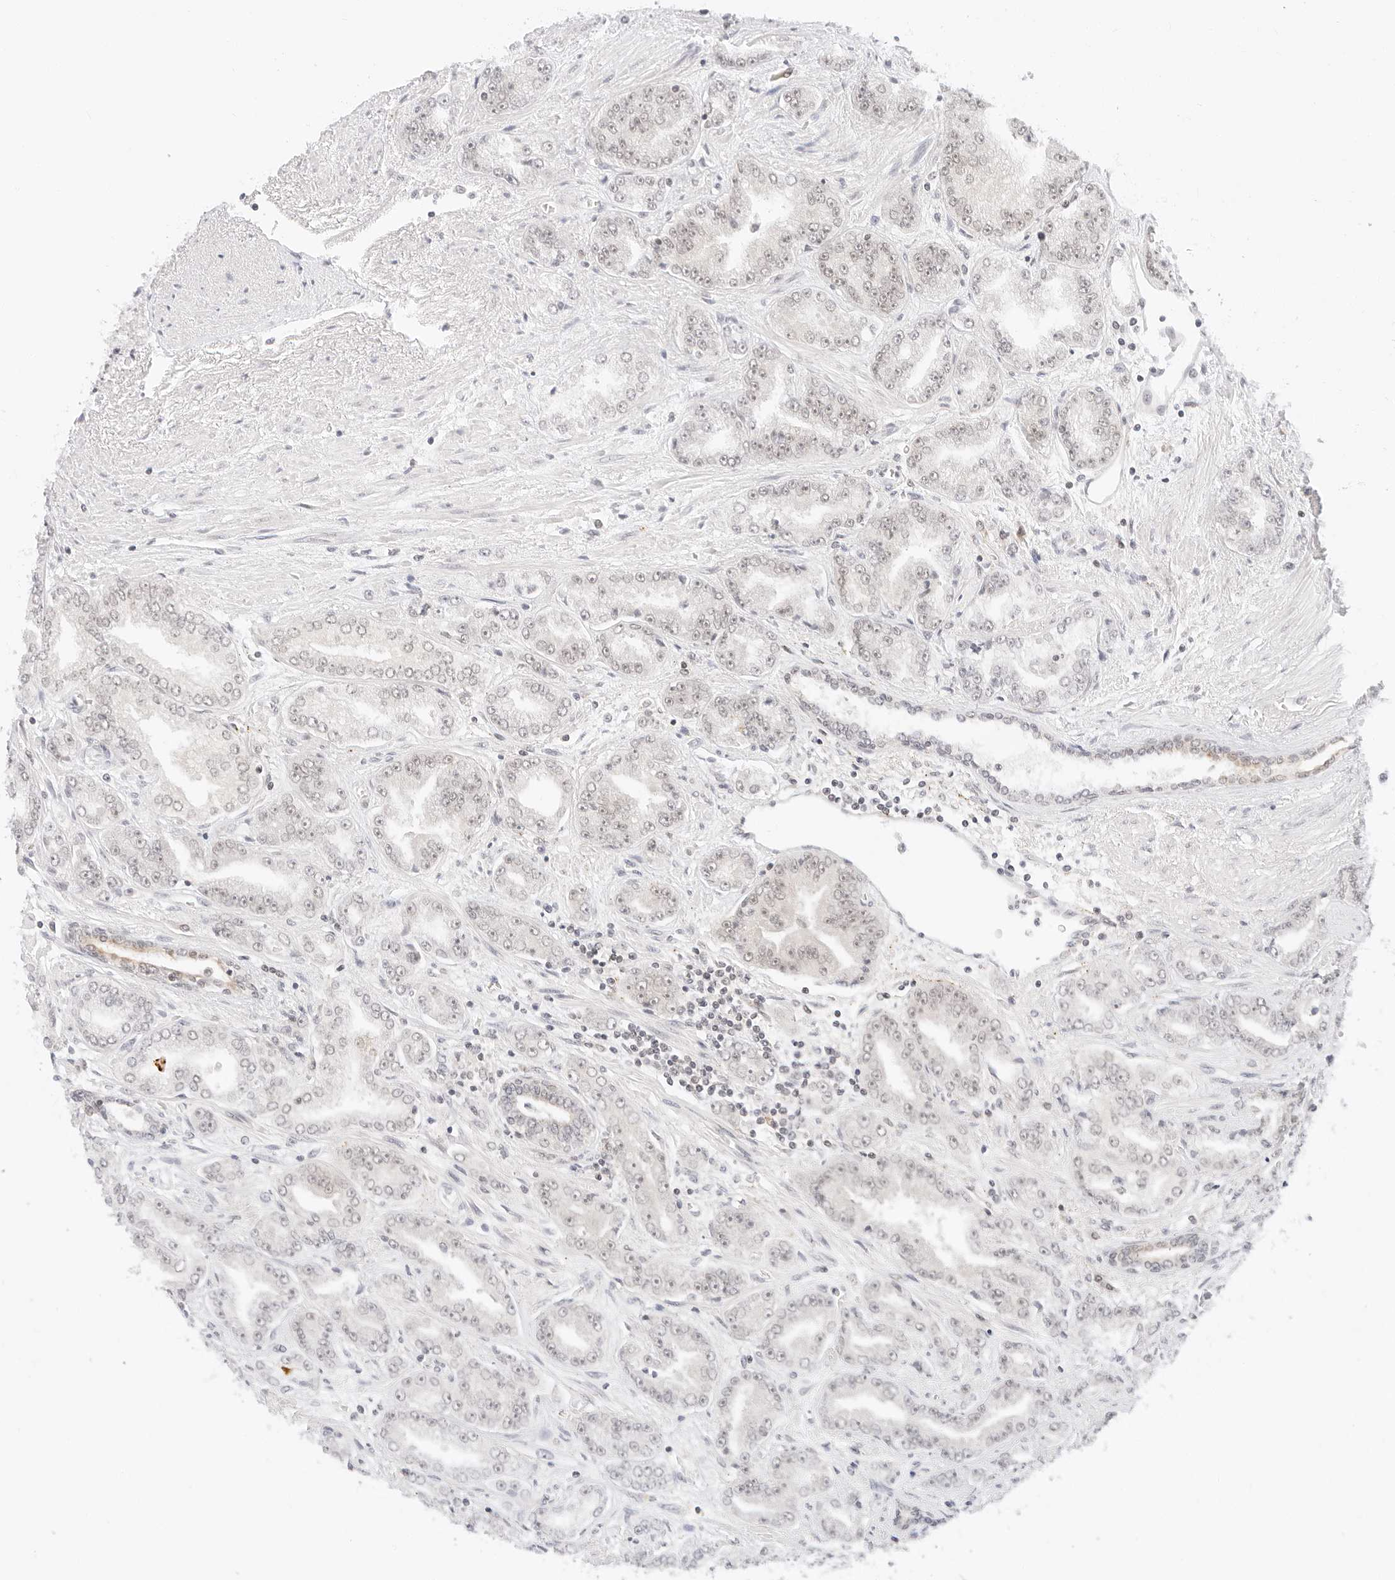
{"staining": {"intensity": "negative", "quantity": "none", "location": "none"}, "tissue": "prostate cancer", "cell_type": "Tumor cells", "image_type": "cancer", "snomed": [{"axis": "morphology", "description": "Adenocarcinoma, High grade"}, {"axis": "topography", "description": "Prostate"}], "caption": "An immunohistochemistry (IHC) histopathology image of high-grade adenocarcinoma (prostate) is shown. There is no staining in tumor cells of high-grade adenocarcinoma (prostate).", "gene": "POLR3C", "patient": {"sex": "male", "age": 71}}